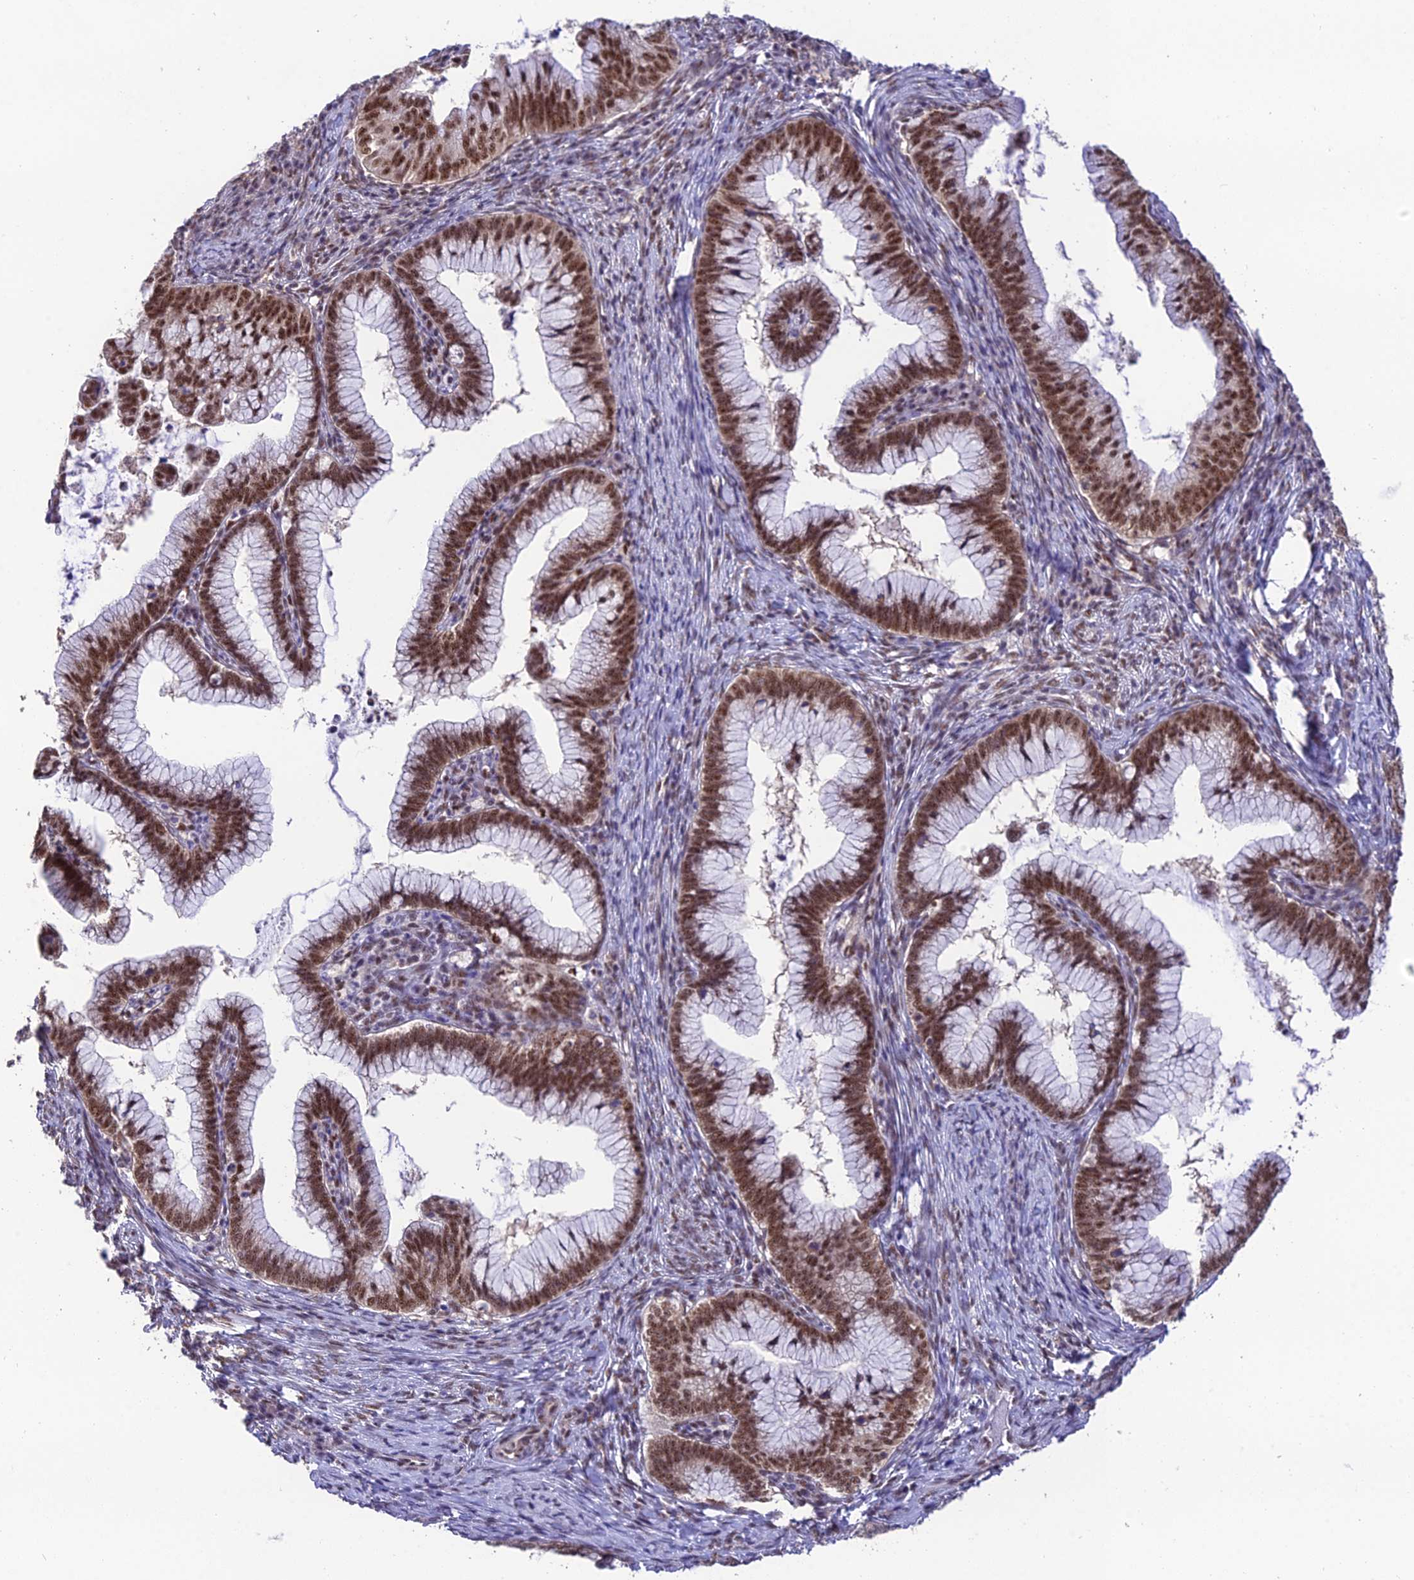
{"staining": {"intensity": "moderate", "quantity": ">75%", "location": "nuclear"}, "tissue": "cervical cancer", "cell_type": "Tumor cells", "image_type": "cancer", "snomed": [{"axis": "morphology", "description": "Adenocarcinoma, NOS"}, {"axis": "topography", "description": "Cervix"}], "caption": "Tumor cells show medium levels of moderate nuclear staining in about >75% of cells in cervical cancer.", "gene": "THOC7", "patient": {"sex": "female", "age": 36}}